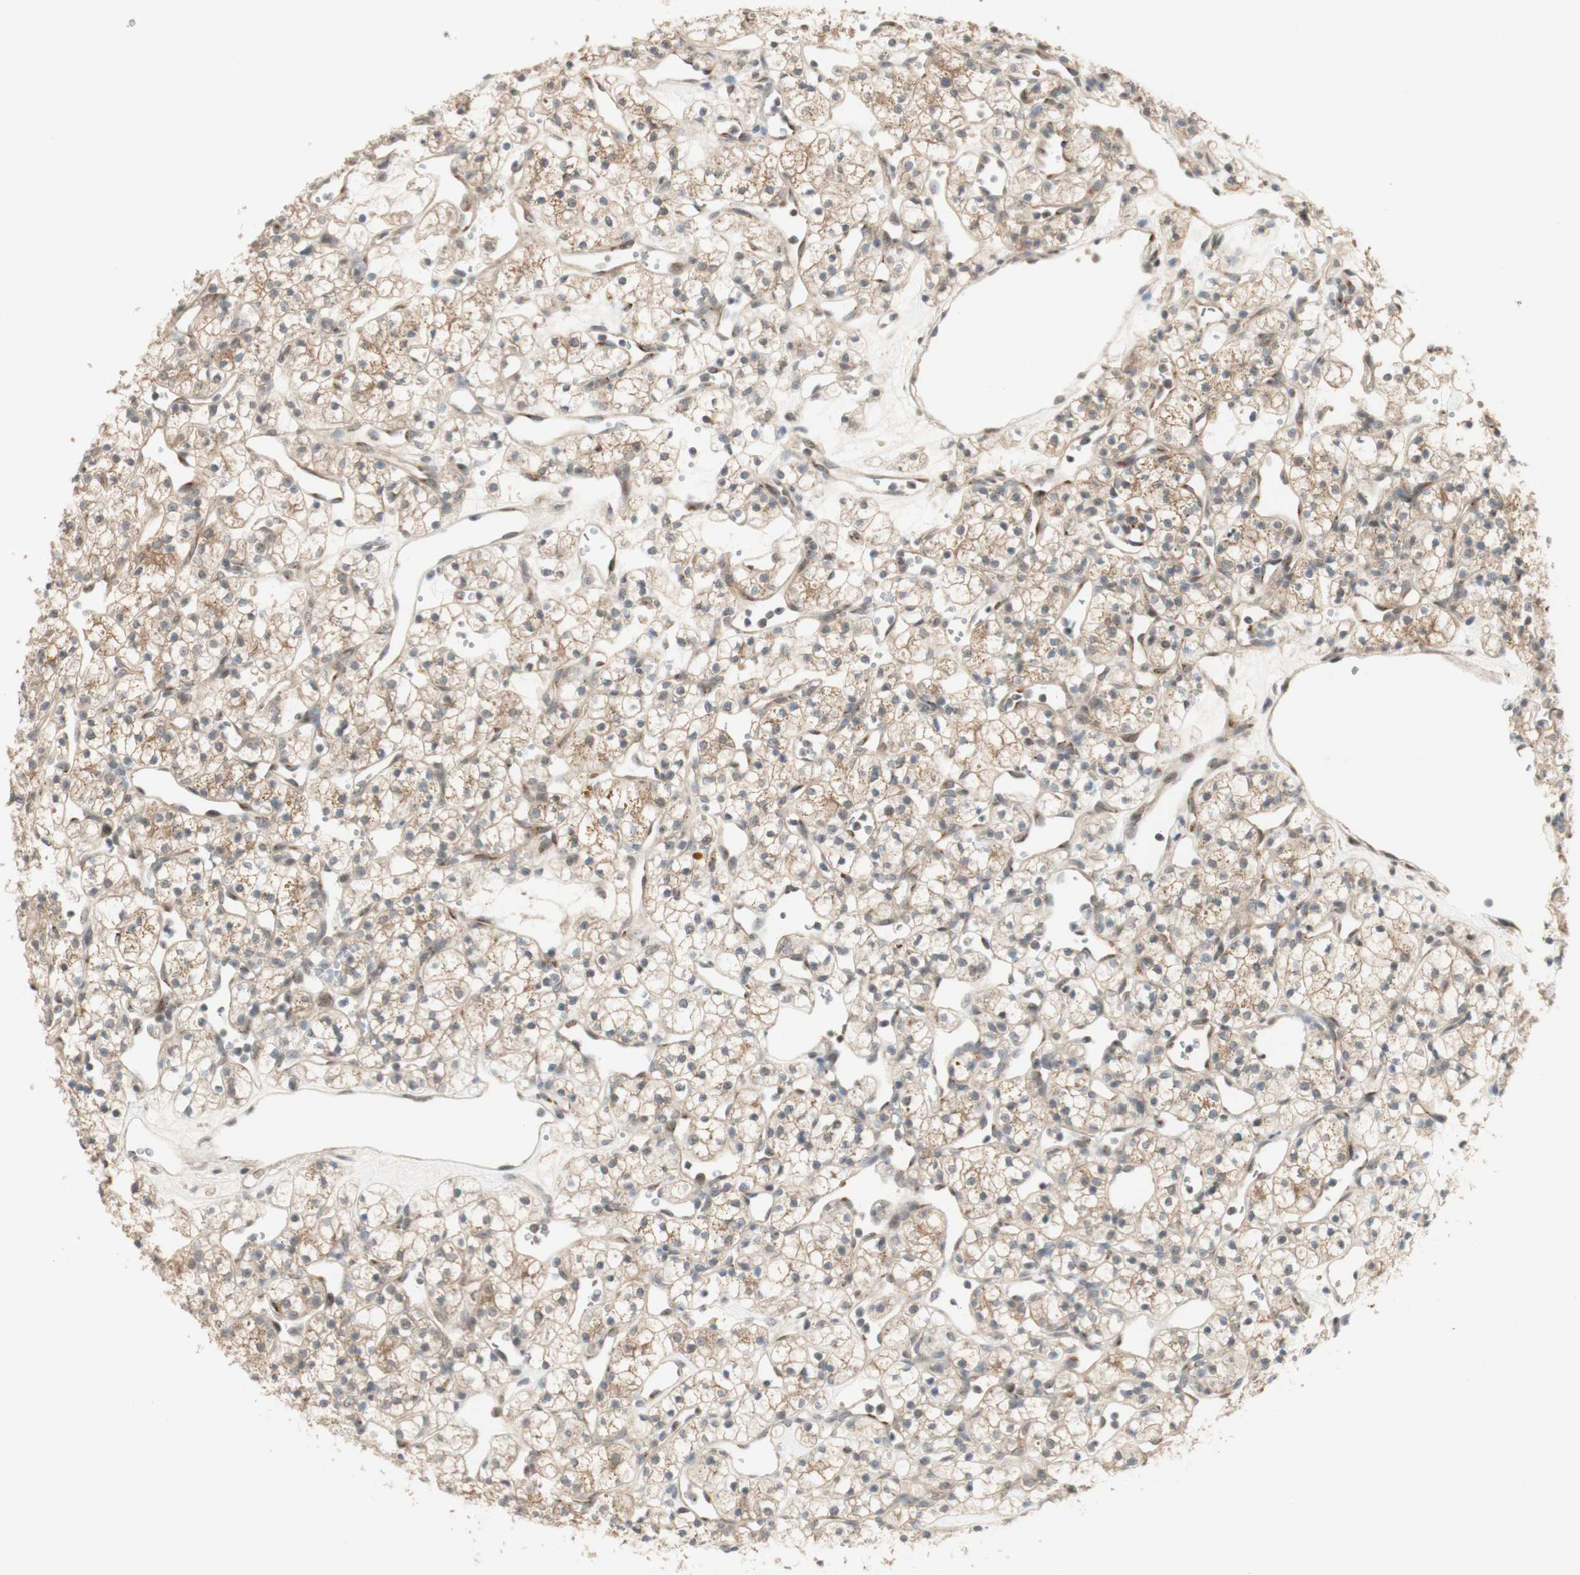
{"staining": {"intensity": "moderate", "quantity": ">75%", "location": "cytoplasmic/membranous"}, "tissue": "renal cancer", "cell_type": "Tumor cells", "image_type": "cancer", "snomed": [{"axis": "morphology", "description": "Adenocarcinoma, NOS"}, {"axis": "topography", "description": "Kidney"}], "caption": "Immunohistochemical staining of renal cancer (adenocarcinoma) exhibits medium levels of moderate cytoplasmic/membranous protein staining in about >75% of tumor cells.", "gene": "CYLD", "patient": {"sex": "female", "age": 60}}